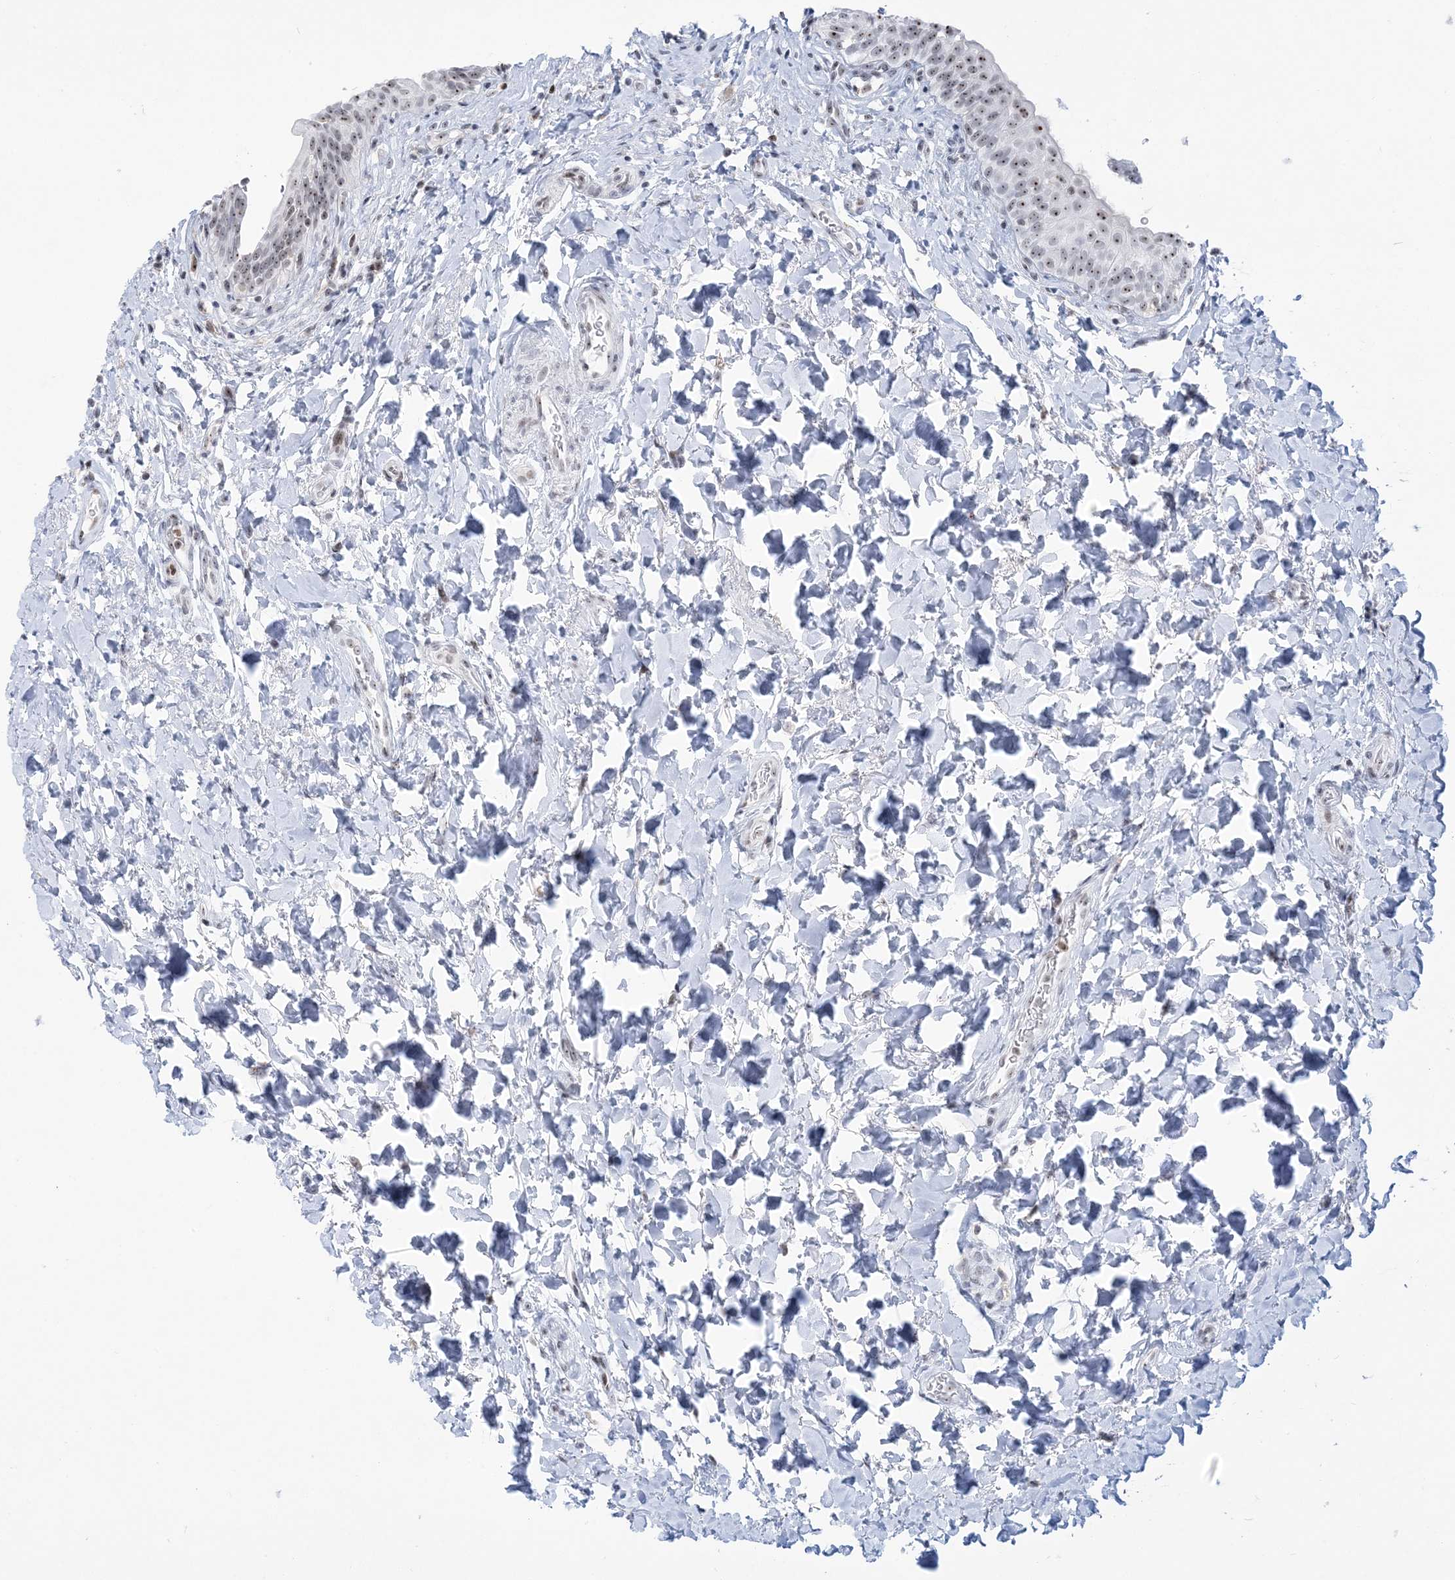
{"staining": {"intensity": "strong", "quantity": ">75%", "location": "nuclear"}, "tissue": "urinary bladder", "cell_type": "Urothelial cells", "image_type": "normal", "snomed": [{"axis": "morphology", "description": "Normal tissue, NOS"}, {"axis": "topography", "description": "Urinary bladder"}], "caption": "Brown immunohistochemical staining in benign human urinary bladder reveals strong nuclear staining in approximately >75% of urothelial cells.", "gene": "DDX21", "patient": {"sex": "male", "age": 83}}